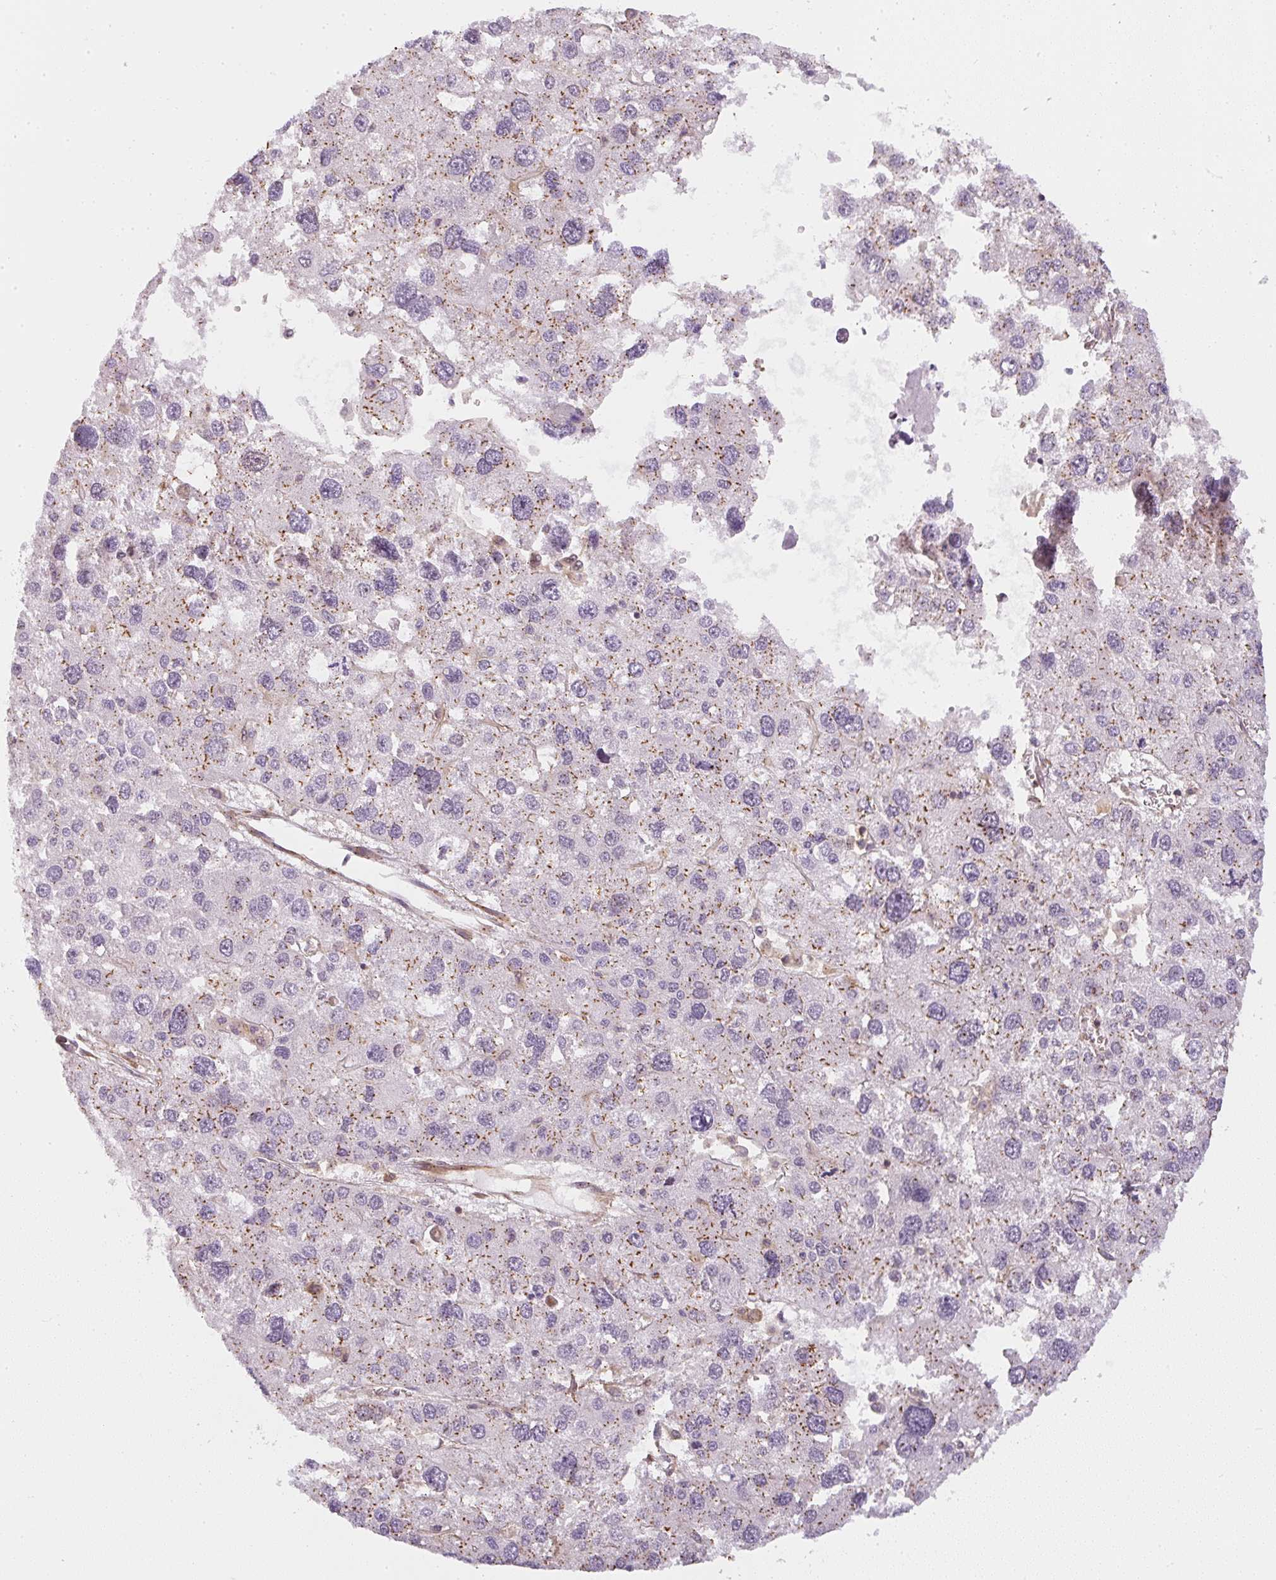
{"staining": {"intensity": "moderate", "quantity": "25%-75%", "location": "cytoplasmic/membranous"}, "tissue": "liver cancer", "cell_type": "Tumor cells", "image_type": "cancer", "snomed": [{"axis": "morphology", "description": "Carcinoma, Hepatocellular, NOS"}, {"axis": "topography", "description": "Liver"}], "caption": "Immunohistochemistry (IHC) image of neoplastic tissue: human hepatocellular carcinoma (liver) stained using IHC shows medium levels of moderate protein expression localized specifically in the cytoplasmic/membranous of tumor cells, appearing as a cytoplasmic/membranous brown color.", "gene": "SULF1", "patient": {"sex": "male", "age": 73}}